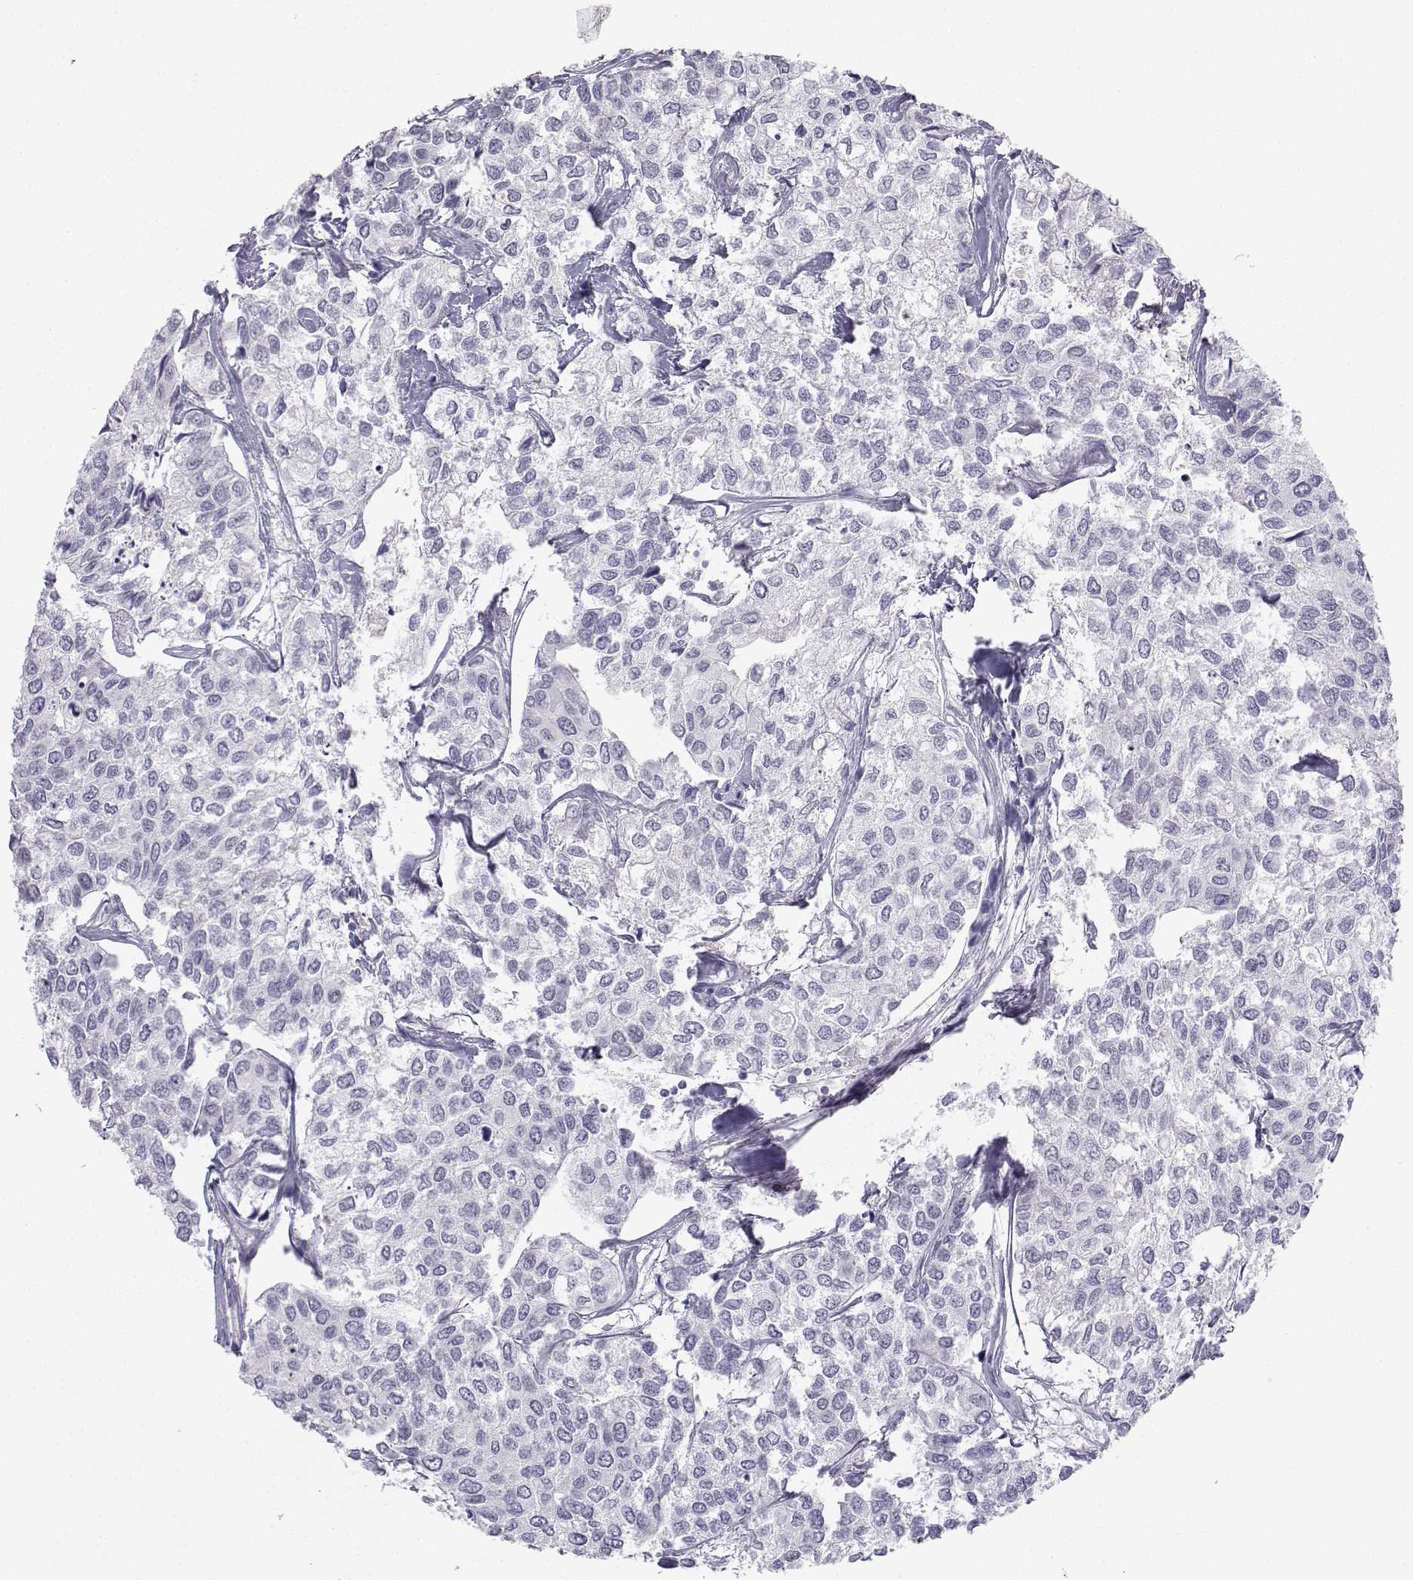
{"staining": {"intensity": "negative", "quantity": "none", "location": "none"}, "tissue": "urothelial cancer", "cell_type": "Tumor cells", "image_type": "cancer", "snomed": [{"axis": "morphology", "description": "Urothelial carcinoma, High grade"}, {"axis": "topography", "description": "Urinary bladder"}], "caption": "Immunohistochemistry photomicrograph of urothelial carcinoma (high-grade) stained for a protein (brown), which shows no positivity in tumor cells.", "gene": "MED26", "patient": {"sex": "male", "age": 73}}